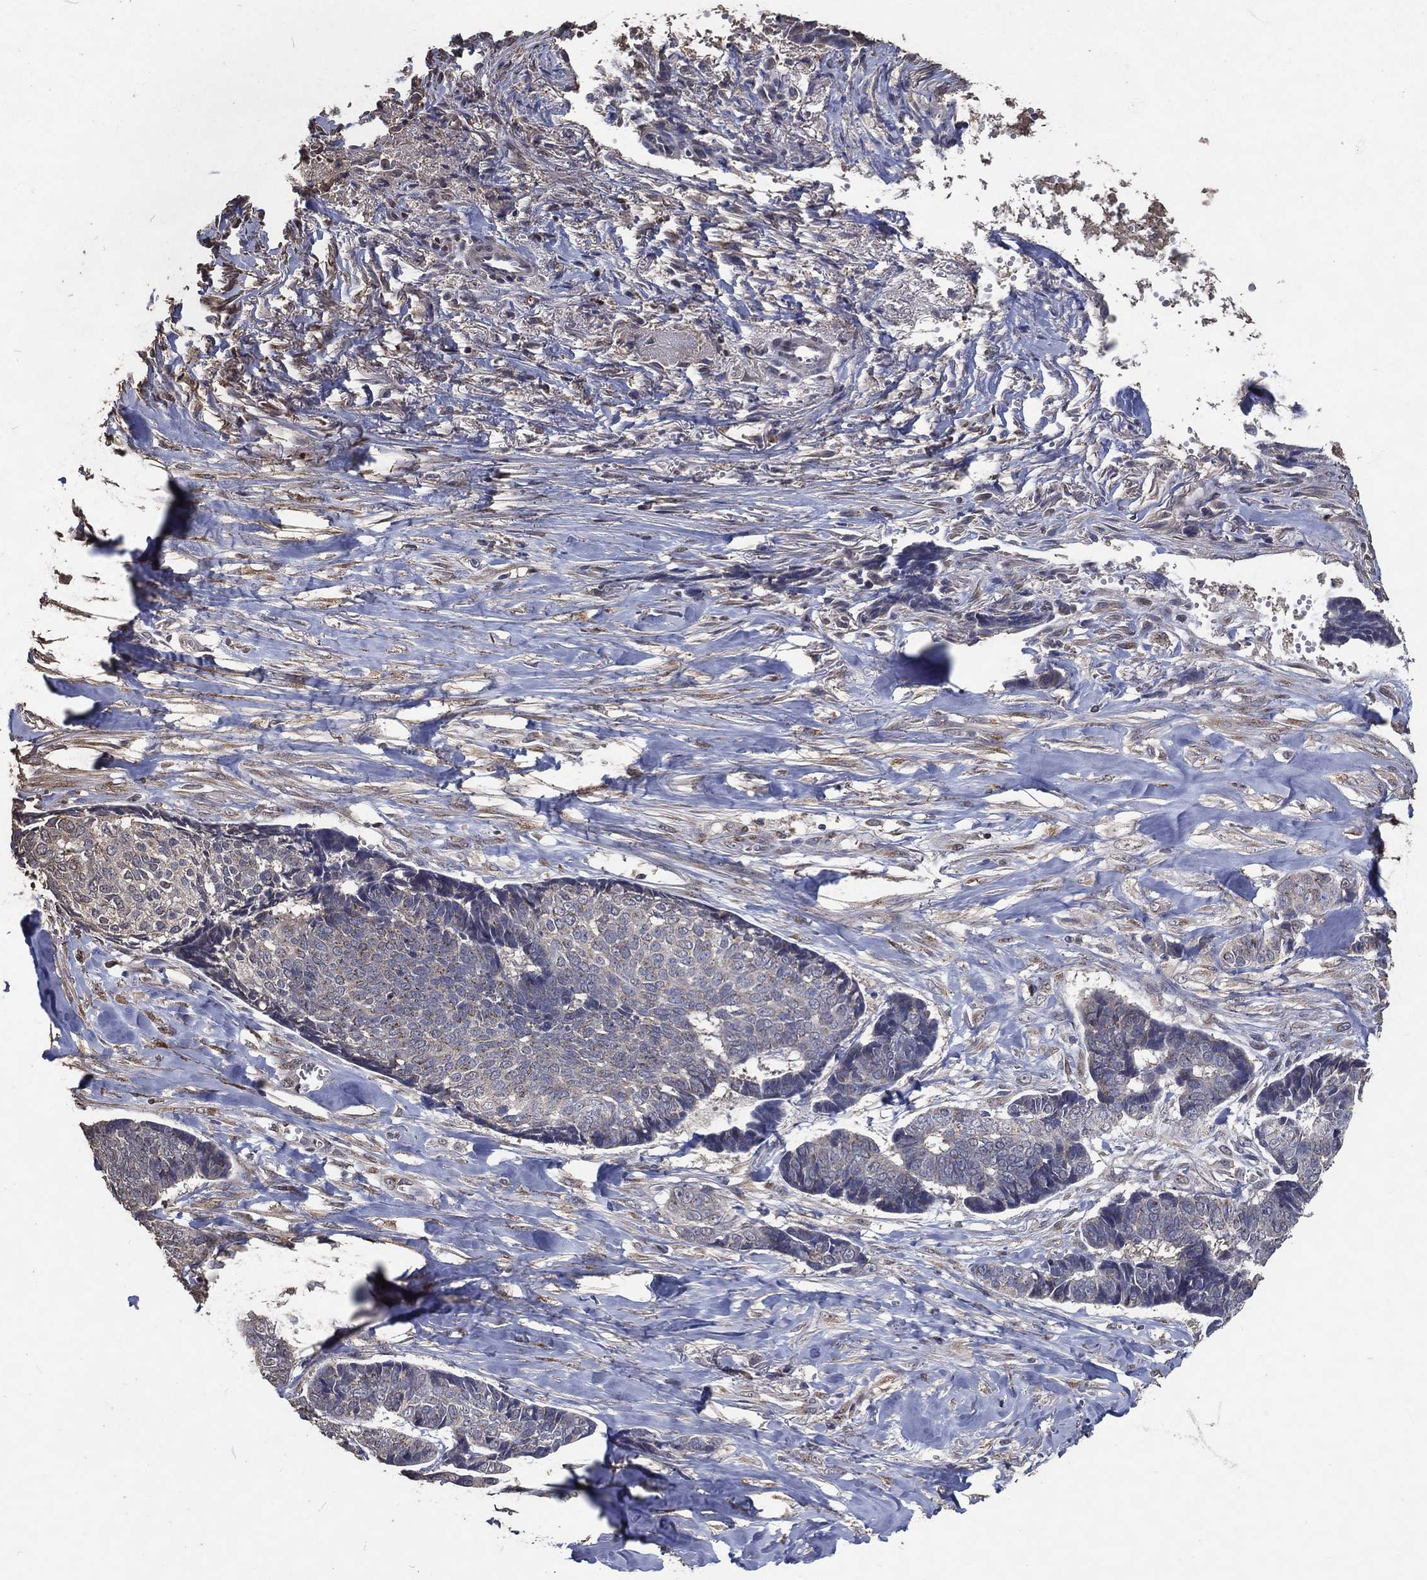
{"staining": {"intensity": "negative", "quantity": "none", "location": "none"}, "tissue": "skin cancer", "cell_type": "Tumor cells", "image_type": "cancer", "snomed": [{"axis": "morphology", "description": "Basal cell carcinoma"}, {"axis": "topography", "description": "Skin"}], "caption": "Immunohistochemical staining of human skin cancer (basal cell carcinoma) shows no significant positivity in tumor cells.", "gene": "GPR183", "patient": {"sex": "male", "age": 86}}